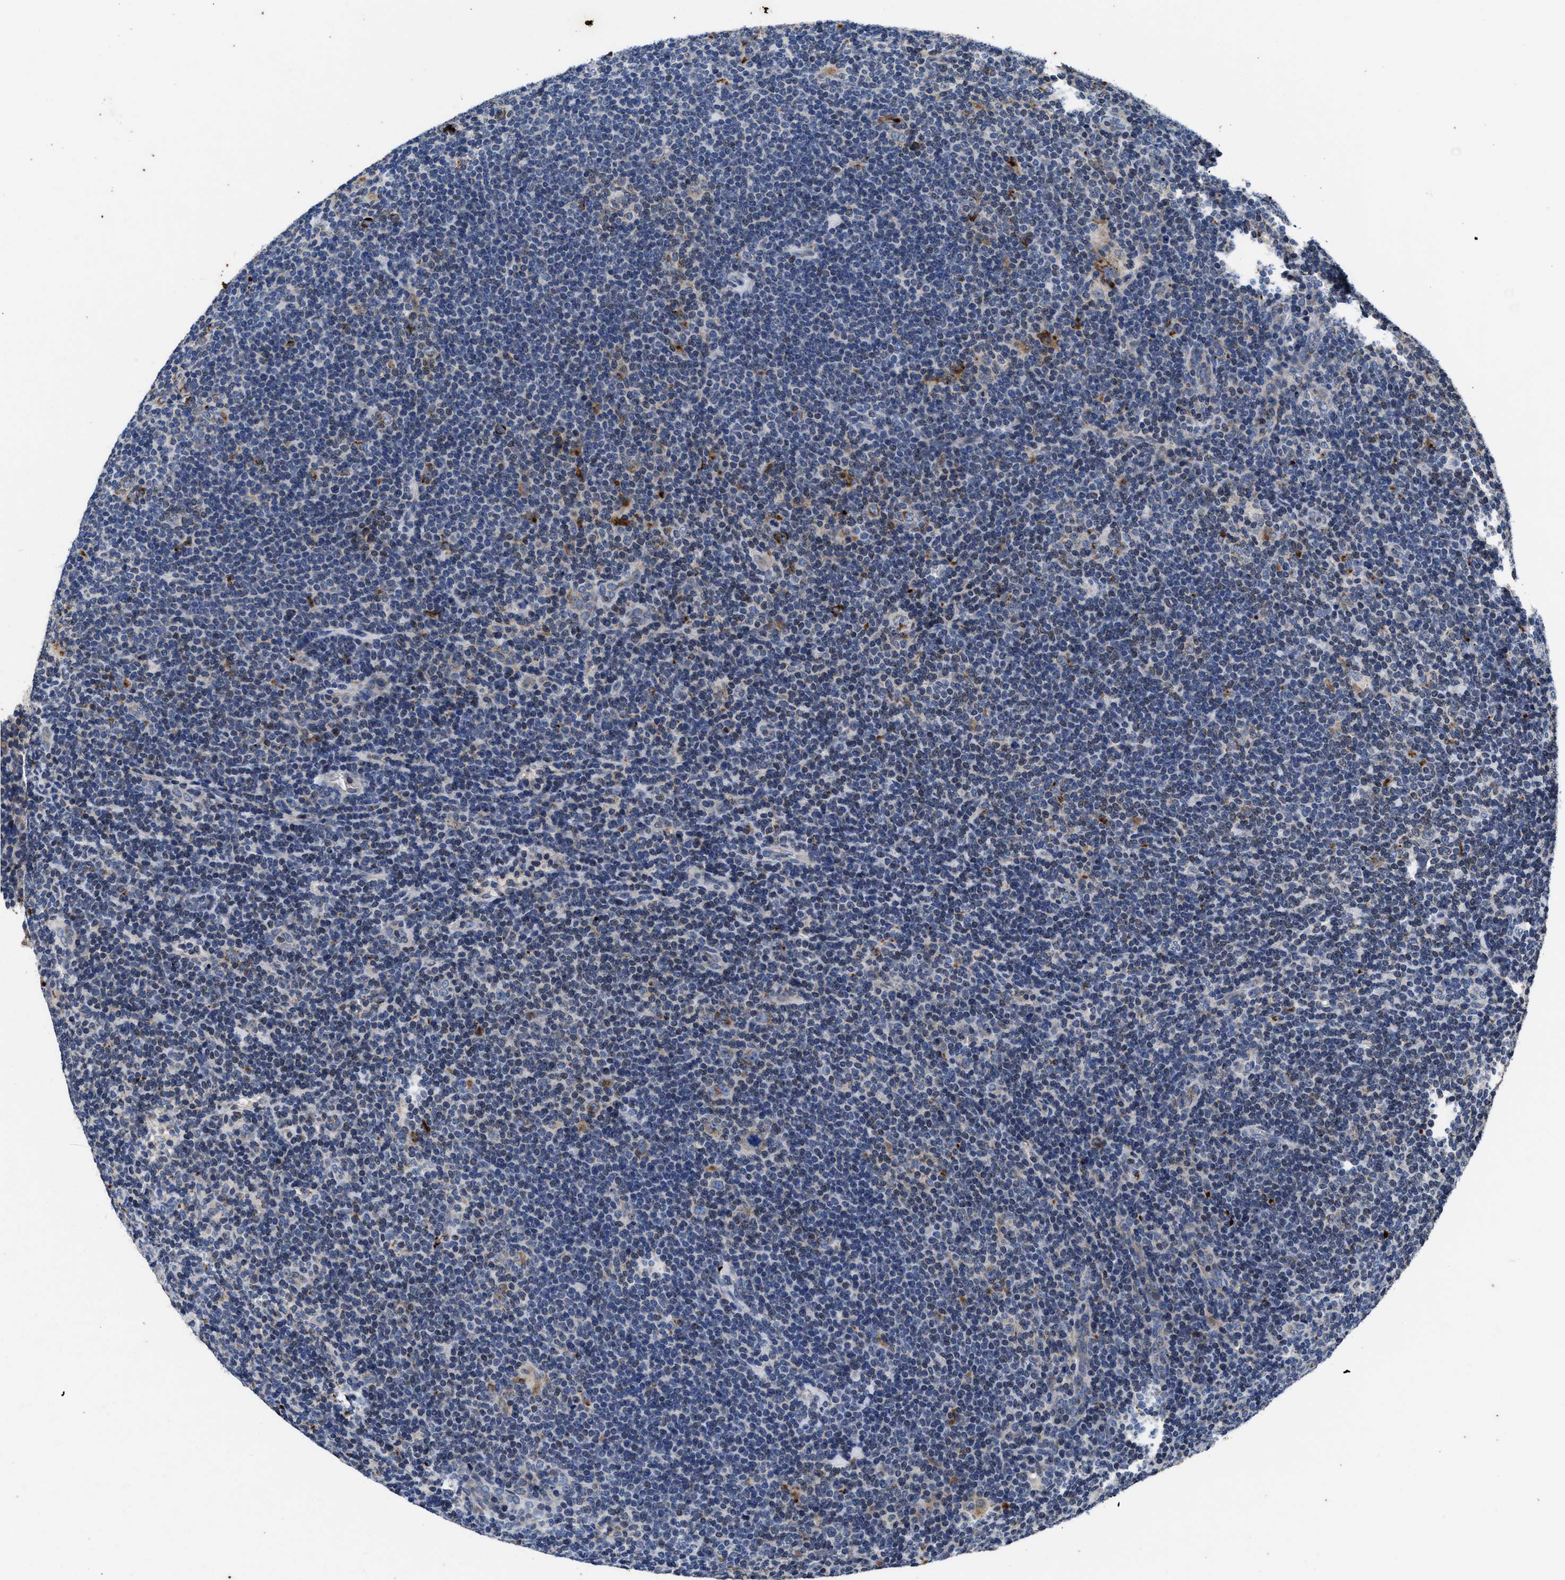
{"staining": {"intensity": "moderate", "quantity": "25%-75%", "location": "cytoplasmic/membranous"}, "tissue": "lymphoma", "cell_type": "Tumor cells", "image_type": "cancer", "snomed": [{"axis": "morphology", "description": "Hodgkin's disease, NOS"}, {"axis": "topography", "description": "Lymph node"}], "caption": "Tumor cells exhibit medium levels of moderate cytoplasmic/membranous positivity in about 25%-75% of cells in lymphoma.", "gene": "CACNA1D", "patient": {"sex": "female", "age": 57}}